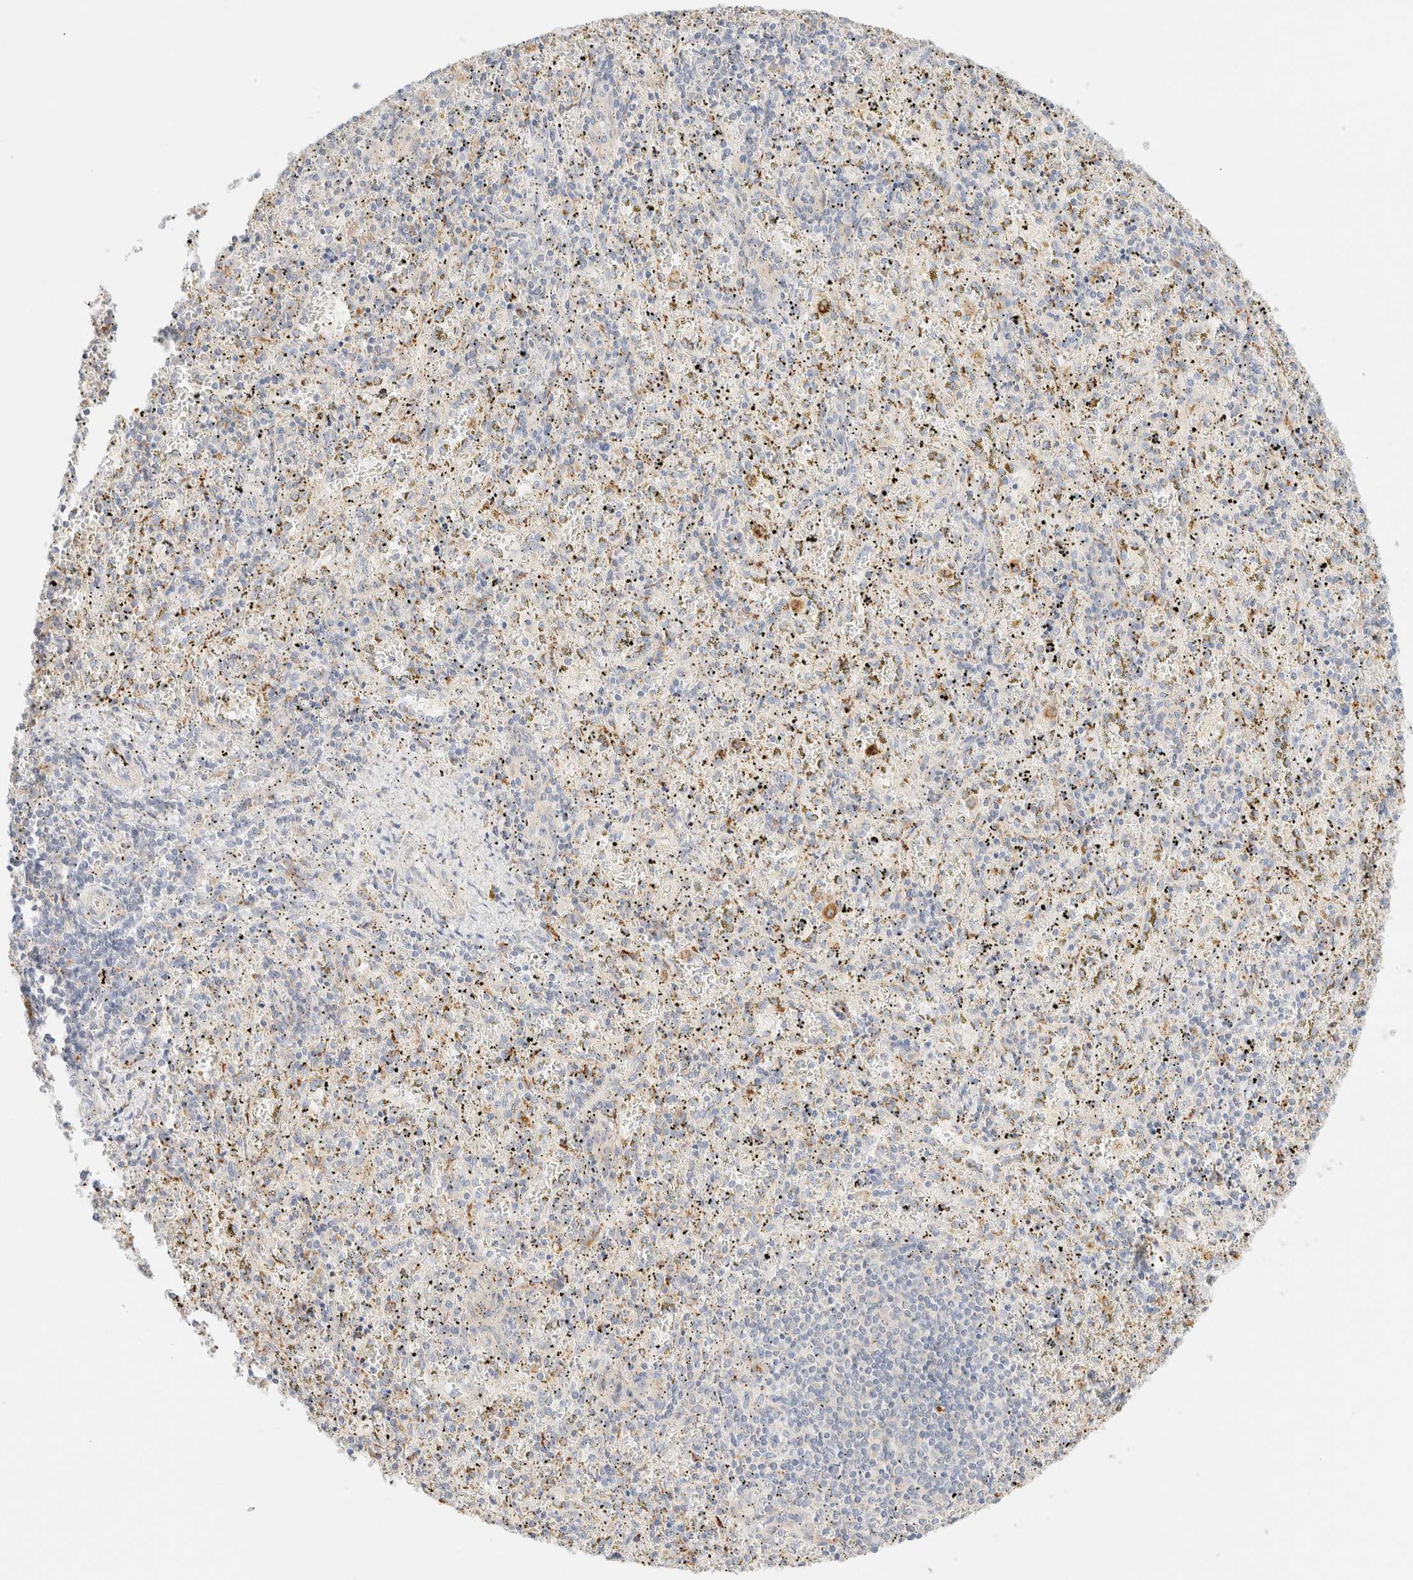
{"staining": {"intensity": "negative", "quantity": "none", "location": "none"}, "tissue": "spleen", "cell_type": "Cells in red pulp", "image_type": "normal", "snomed": [{"axis": "morphology", "description": "Normal tissue, NOS"}, {"axis": "topography", "description": "Spleen"}], "caption": "A photomicrograph of spleen stained for a protein reveals no brown staining in cells in red pulp. The staining was performed using DAB (3,3'-diaminobenzidine) to visualize the protein expression in brown, while the nuclei were stained in blue with hematoxylin (Magnification: 20x).", "gene": "SARM1", "patient": {"sex": "male", "age": 11}}